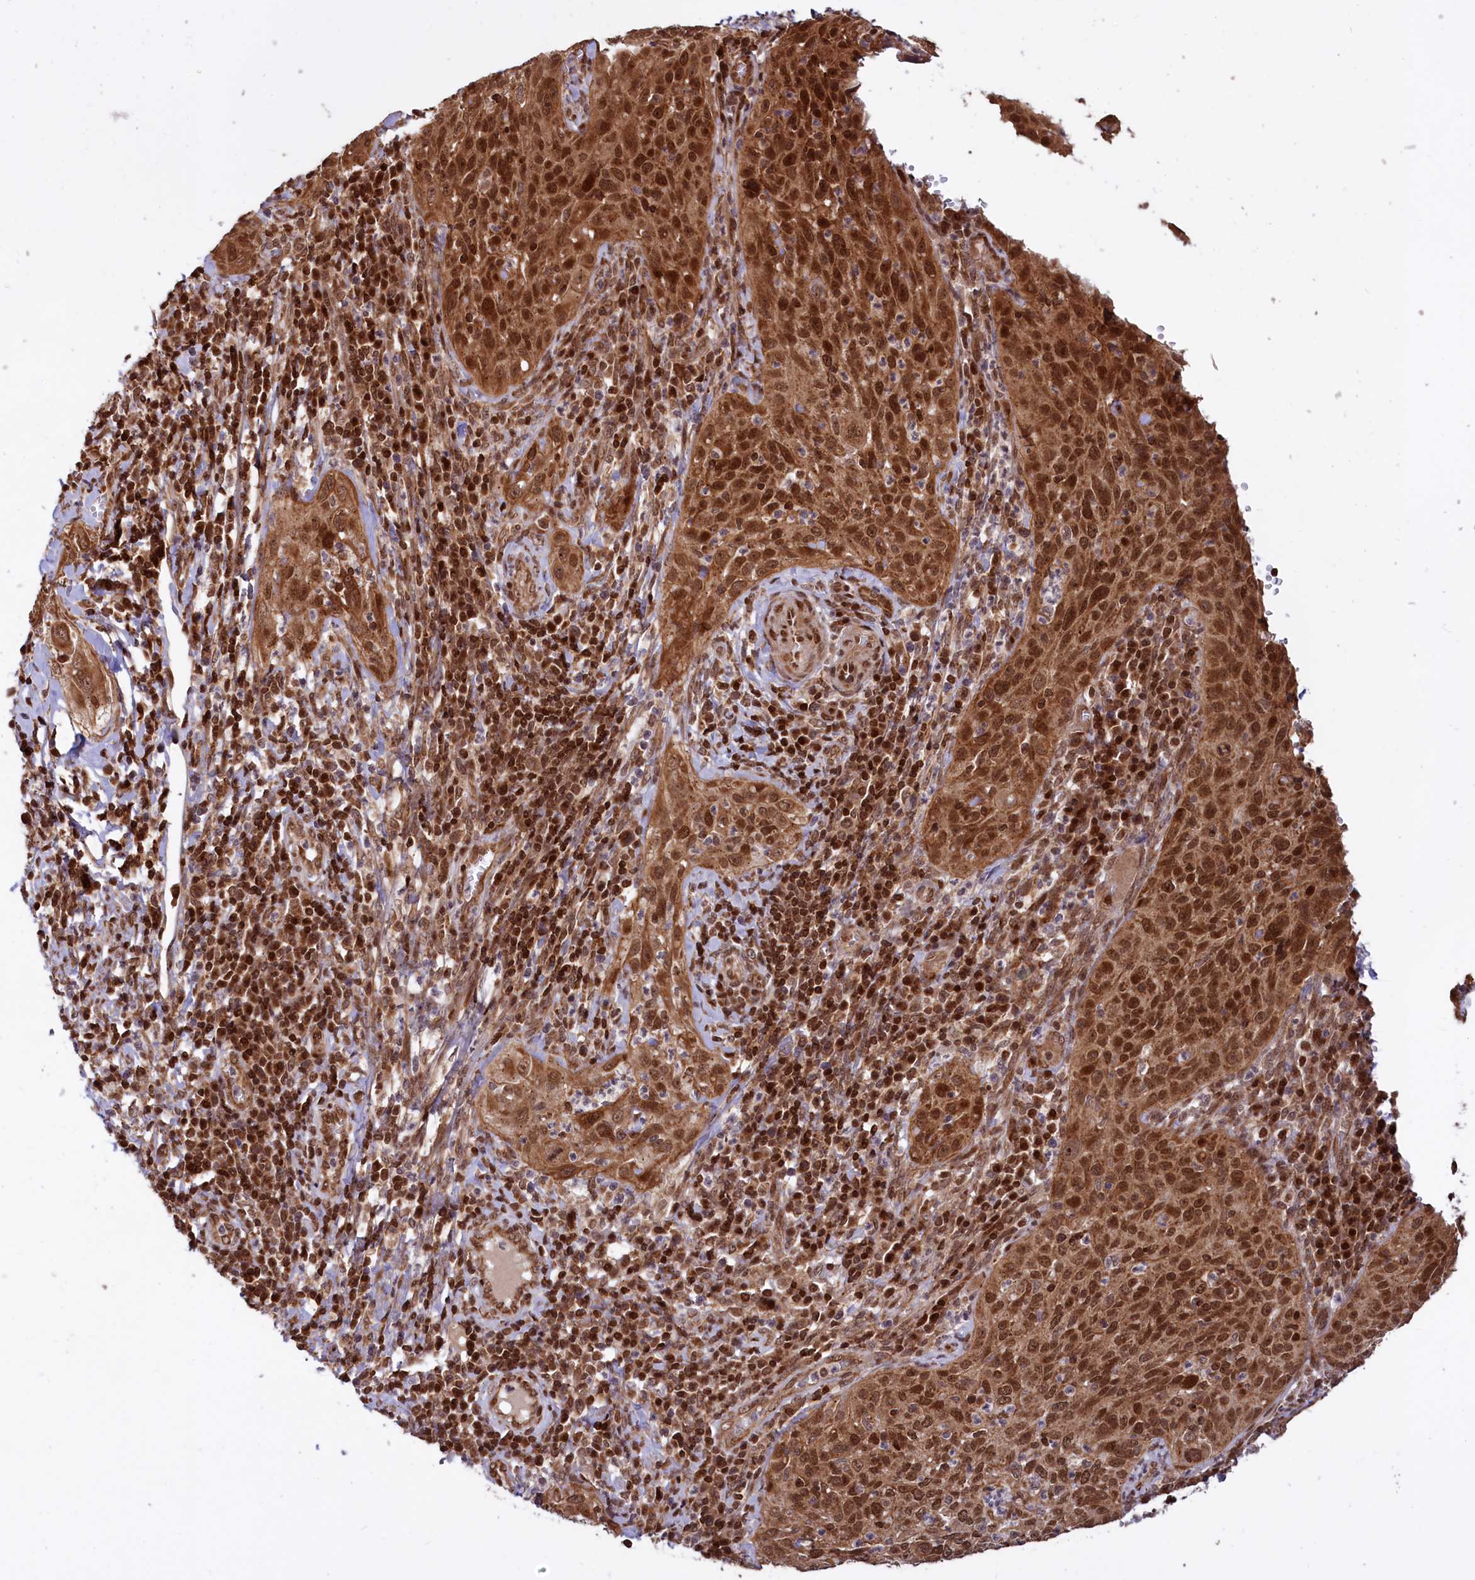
{"staining": {"intensity": "strong", "quantity": ">75%", "location": "cytoplasmic/membranous,nuclear"}, "tissue": "cervical cancer", "cell_type": "Tumor cells", "image_type": "cancer", "snomed": [{"axis": "morphology", "description": "Squamous cell carcinoma, NOS"}, {"axis": "topography", "description": "Cervix"}], "caption": "Cervical cancer was stained to show a protein in brown. There is high levels of strong cytoplasmic/membranous and nuclear staining in approximately >75% of tumor cells.", "gene": "PHC3", "patient": {"sex": "female", "age": 31}}